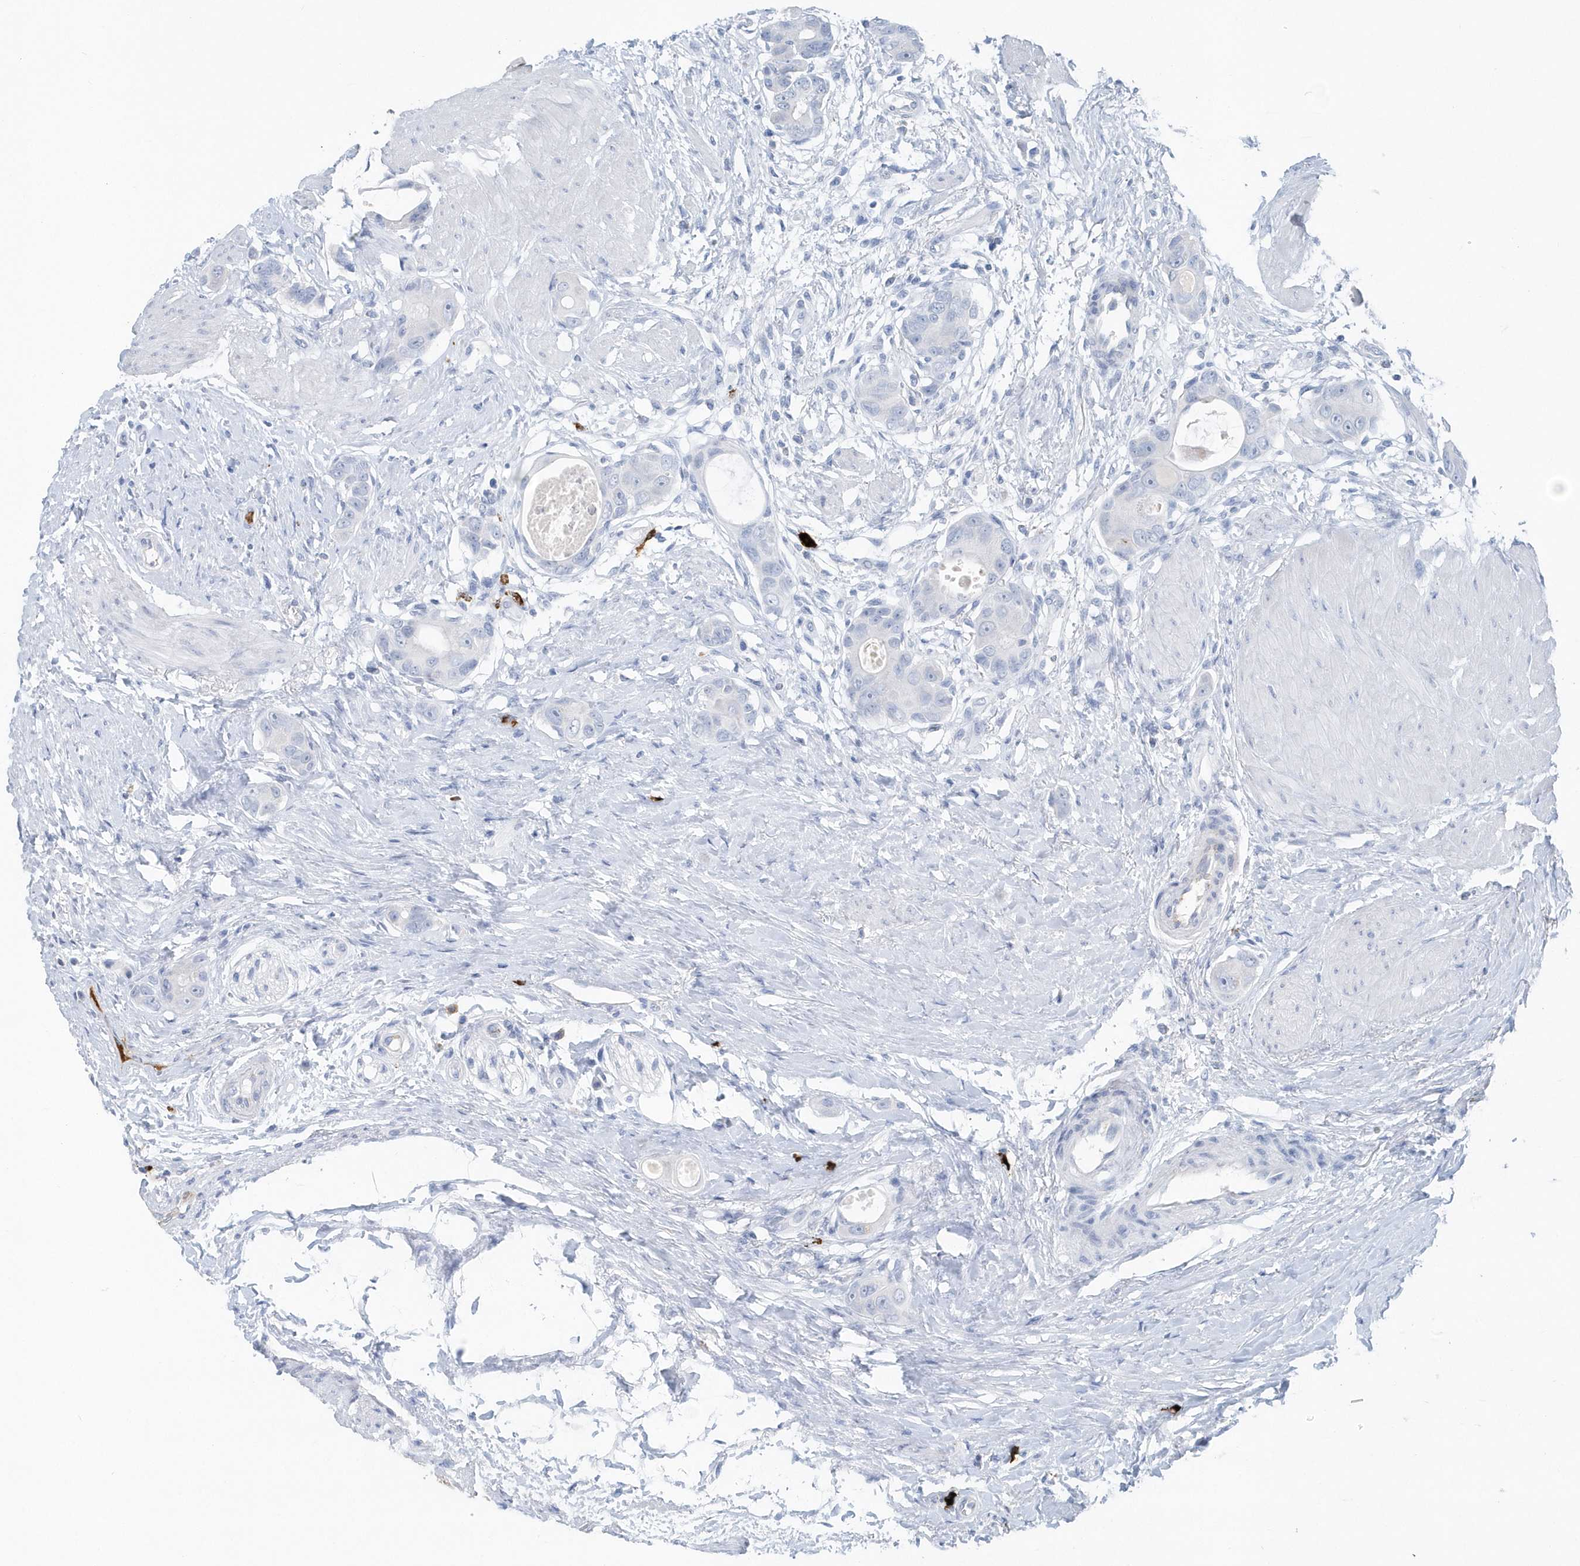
{"staining": {"intensity": "negative", "quantity": "none", "location": "none"}, "tissue": "colorectal cancer", "cell_type": "Tumor cells", "image_type": "cancer", "snomed": [{"axis": "morphology", "description": "Adenocarcinoma, NOS"}, {"axis": "topography", "description": "Rectum"}], "caption": "IHC of human adenocarcinoma (colorectal) demonstrates no positivity in tumor cells.", "gene": "JCHAIN", "patient": {"sex": "male", "age": 51}}